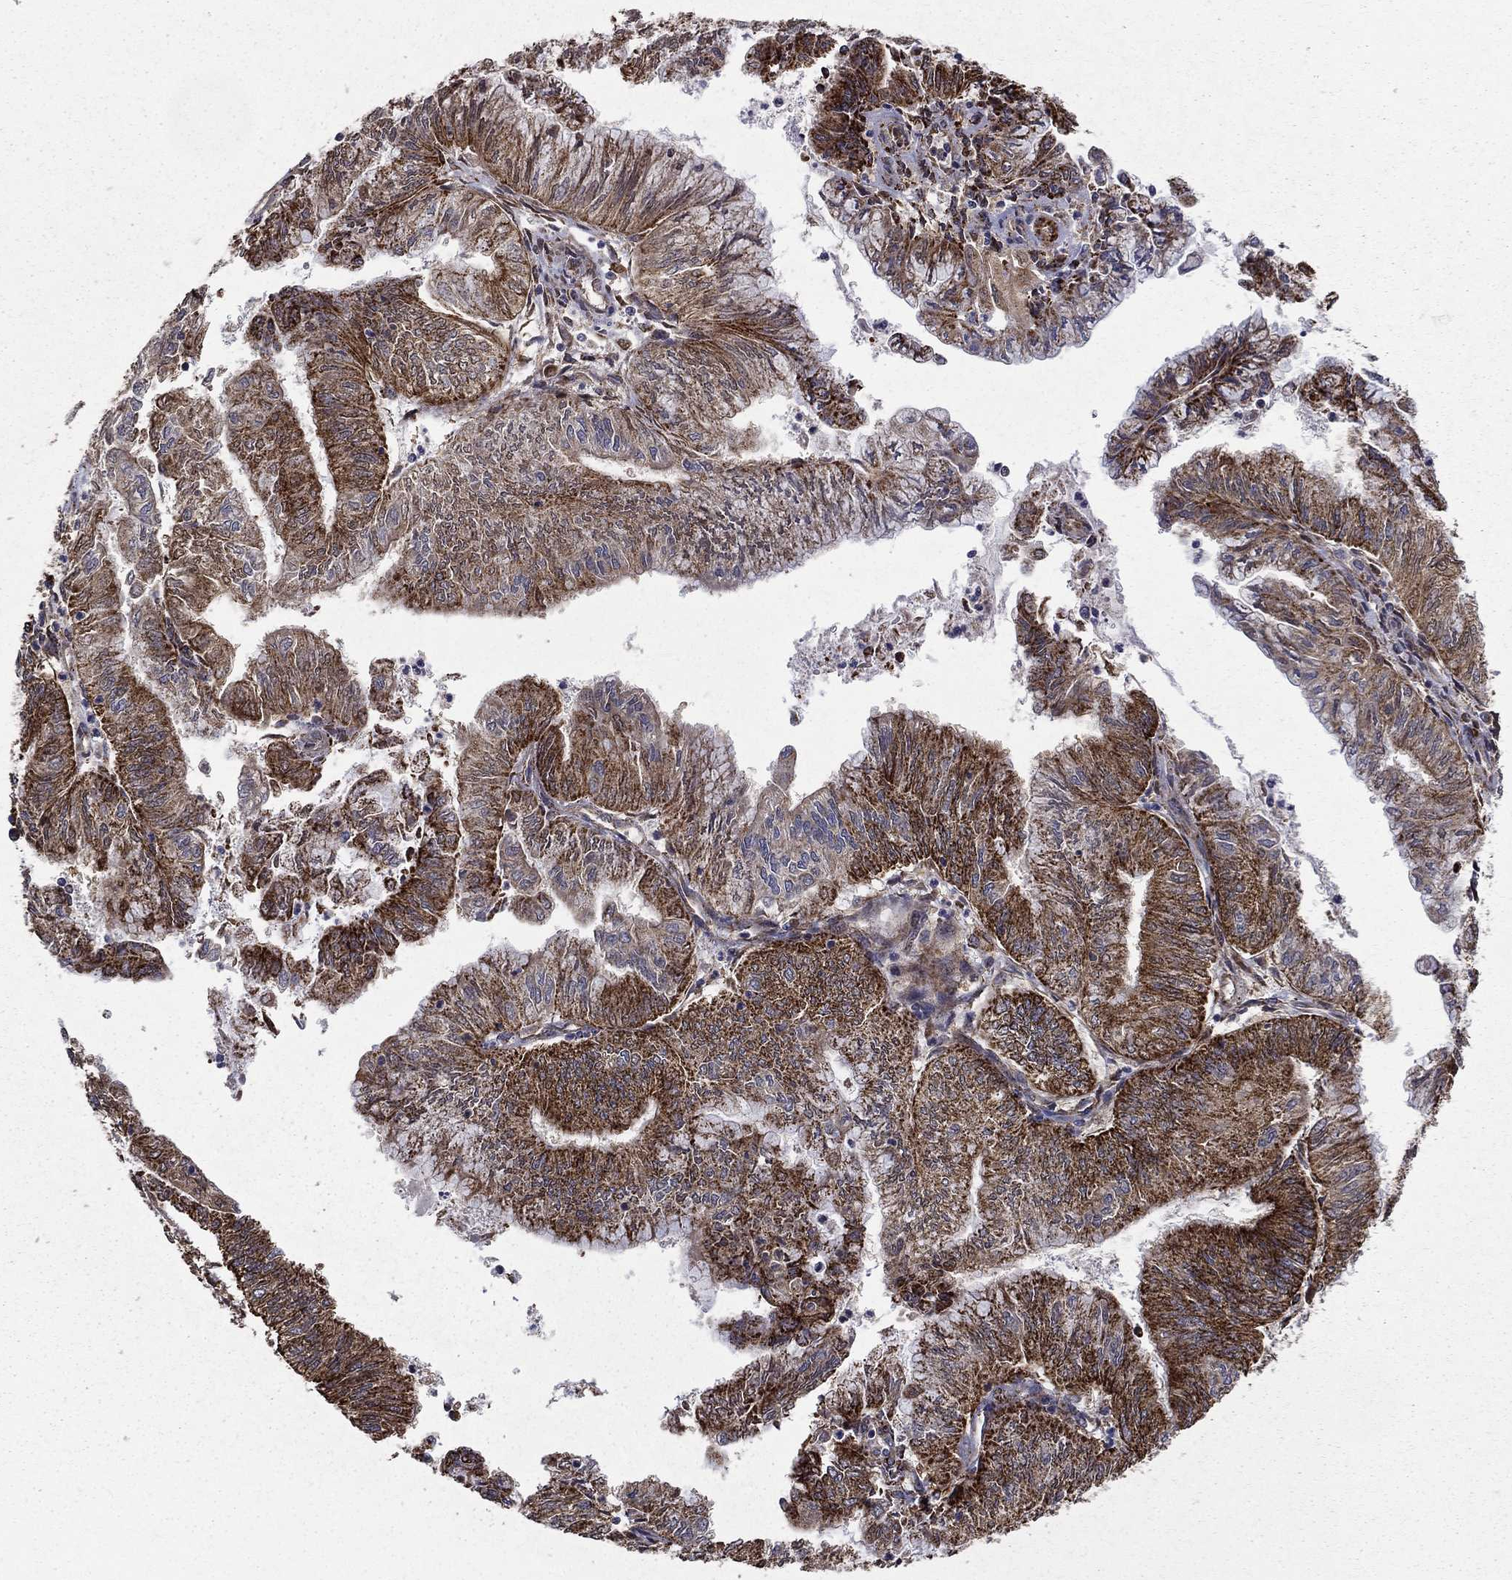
{"staining": {"intensity": "strong", "quantity": ">75%", "location": "cytoplasmic/membranous"}, "tissue": "endometrial cancer", "cell_type": "Tumor cells", "image_type": "cancer", "snomed": [{"axis": "morphology", "description": "Adenocarcinoma, NOS"}, {"axis": "topography", "description": "Endometrium"}], "caption": "A high-resolution photomicrograph shows immunohistochemistry (IHC) staining of endometrial cancer (adenocarcinoma), which exhibits strong cytoplasmic/membranous expression in approximately >75% of tumor cells. The protein is shown in brown color, while the nuclei are stained blue.", "gene": "GCSH", "patient": {"sex": "female", "age": 59}}